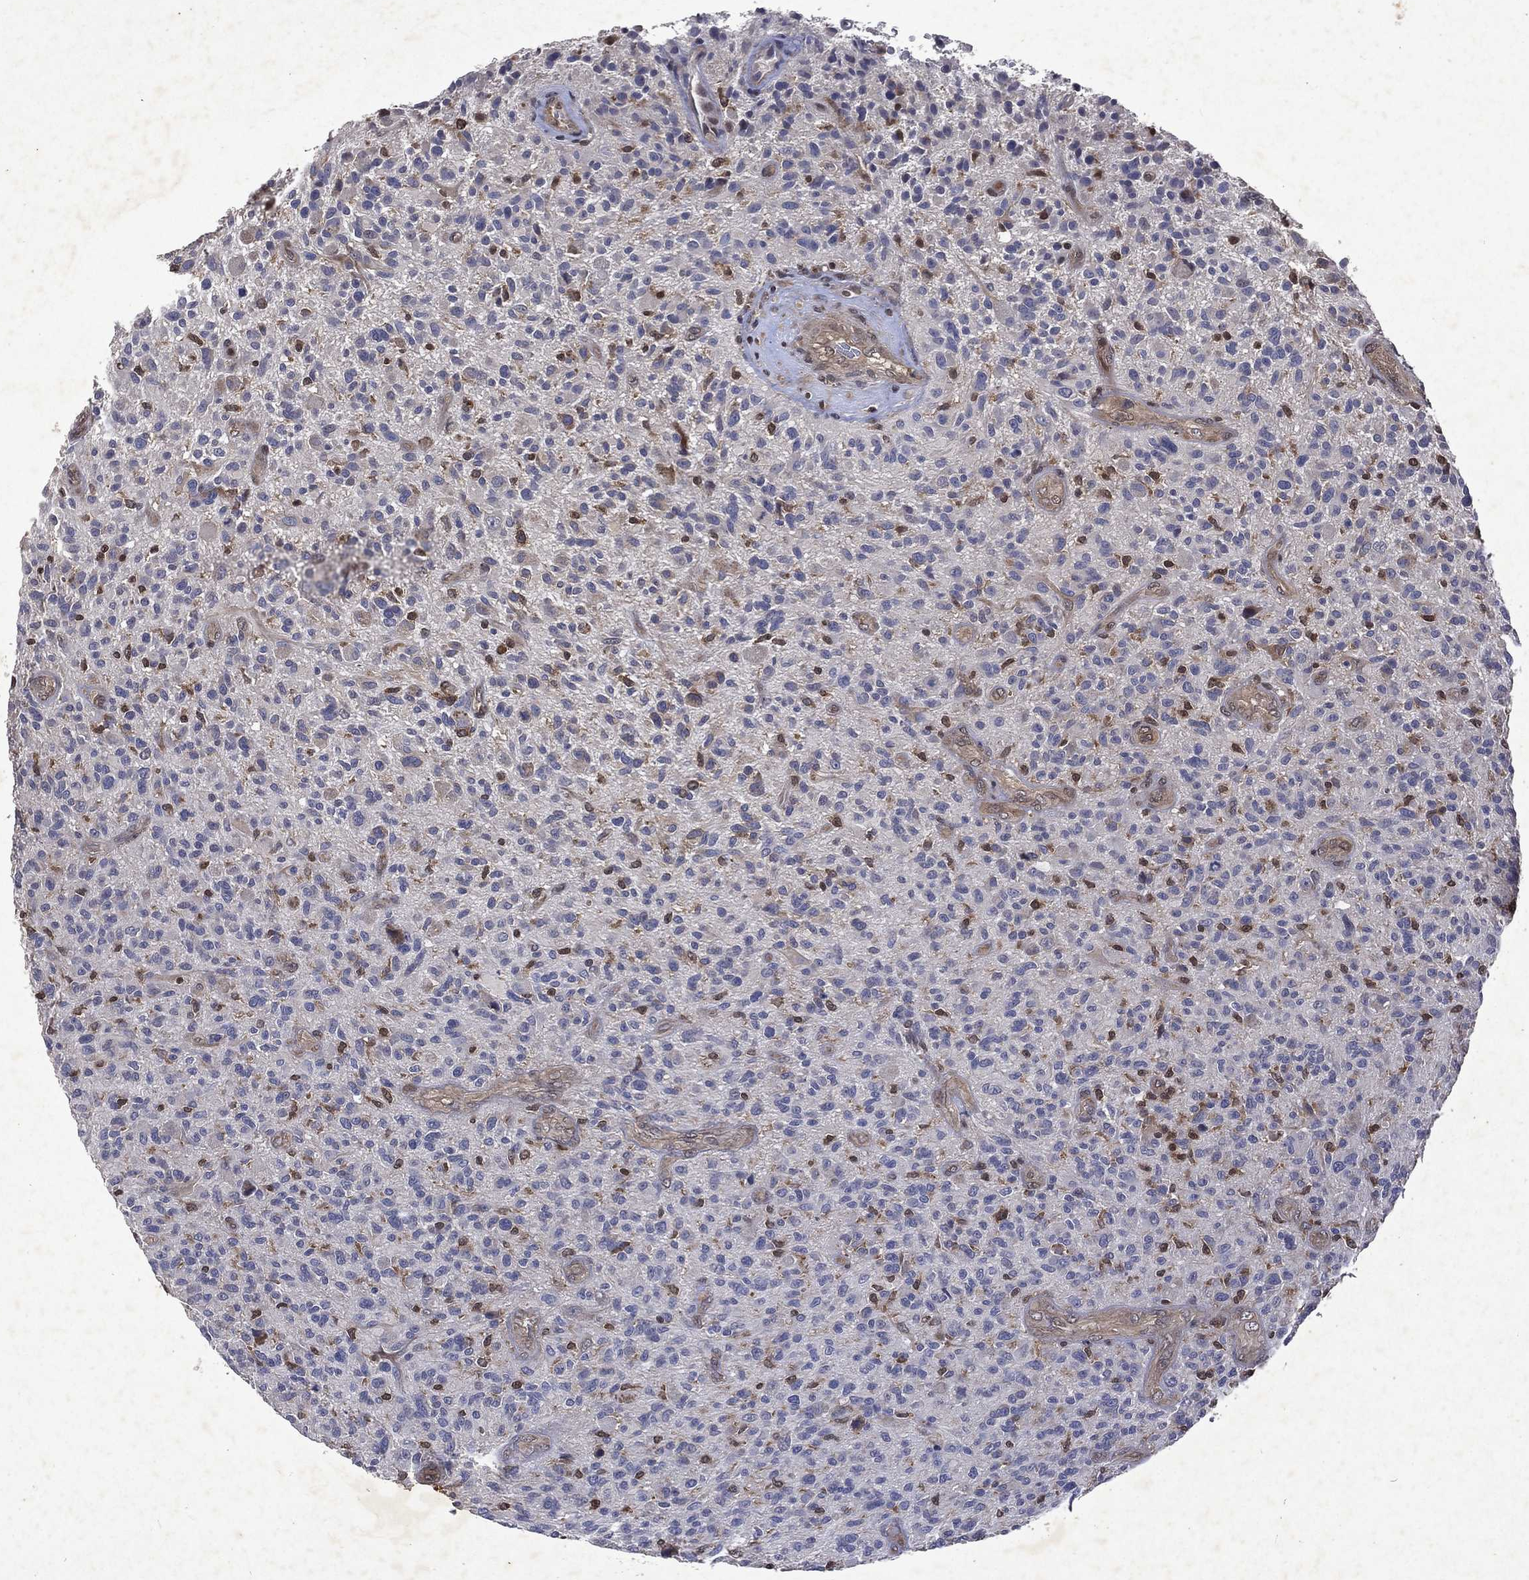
{"staining": {"intensity": "weak", "quantity": "<25%", "location": "cytoplasmic/membranous"}, "tissue": "glioma", "cell_type": "Tumor cells", "image_type": "cancer", "snomed": [{"axis": "morphology", "description": "Glioma, malignant, High grade"}, {"axis": "topography", "description": "Brain"}], "caption": "An IHC image of glioma is shown. There is no staining in tumor cells of glioma.", "gene": "MTAP", "patient": {"sex": "male", "age": 47}}